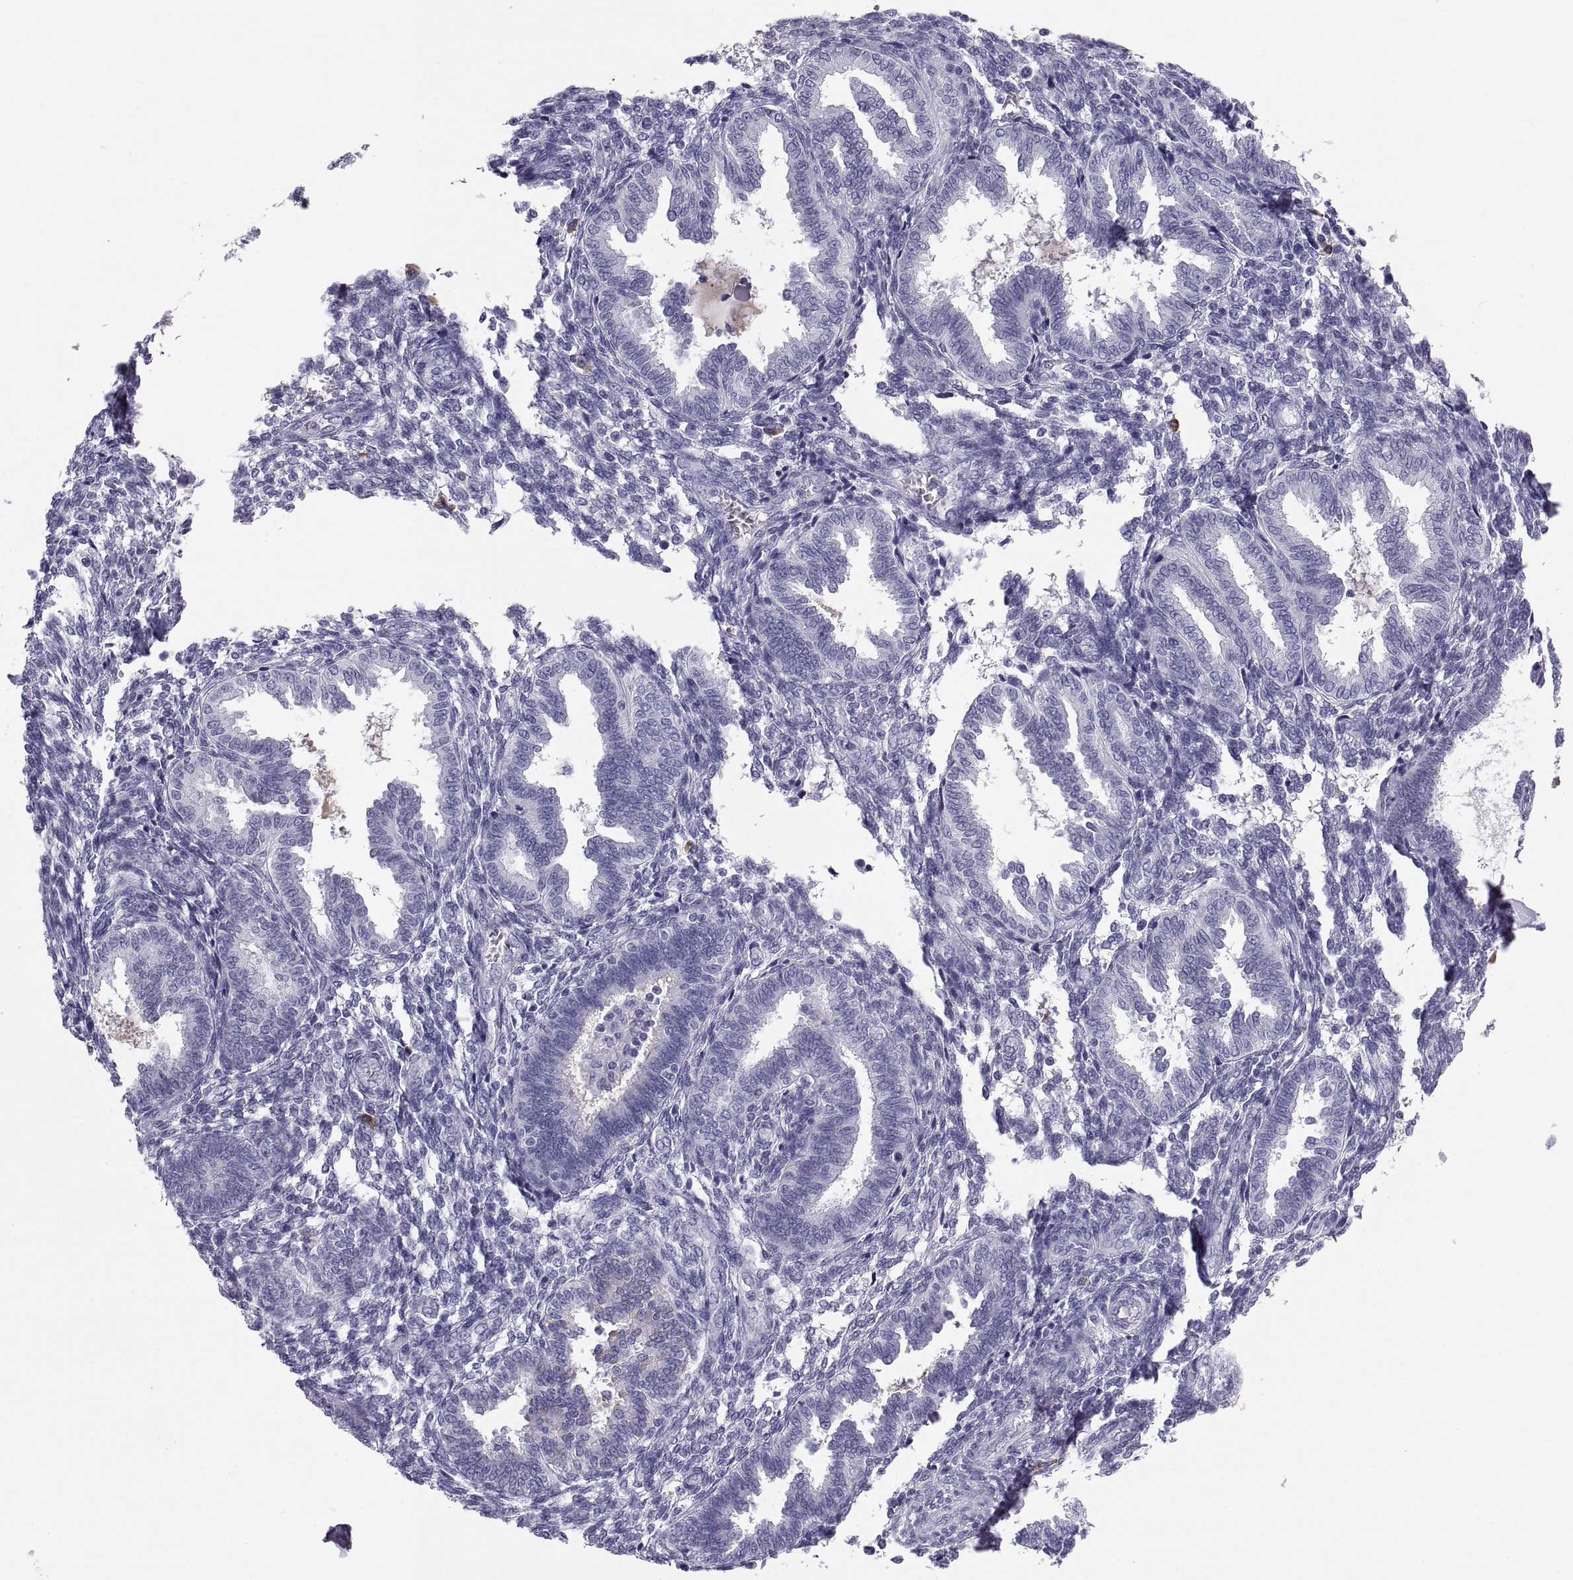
{"staining": {"intensity": "negative", "quantity": "none", "location": "none"}, "tissue": "endometrium", "cell_type": "Cells in endometrial stroma", "image_type": "normal", "snomed": [{"axis": "morphology", "description": "Normal tissue, NOS"}, {"axis": "topography", "description": "Endometrium"}], "caption": "Immunohistochemical staining of normal endometrium exhibits no significant positivity in cells in endometrial stroma. Brightfield microscopy of immunohistochemistry stained with DAB (3,3'-diaminobenzidine) (brown) and hematoxylin (blue), captured at high magnification.", "gene": "CT47A10", "patient": {"sex": "female", "age": 42}}